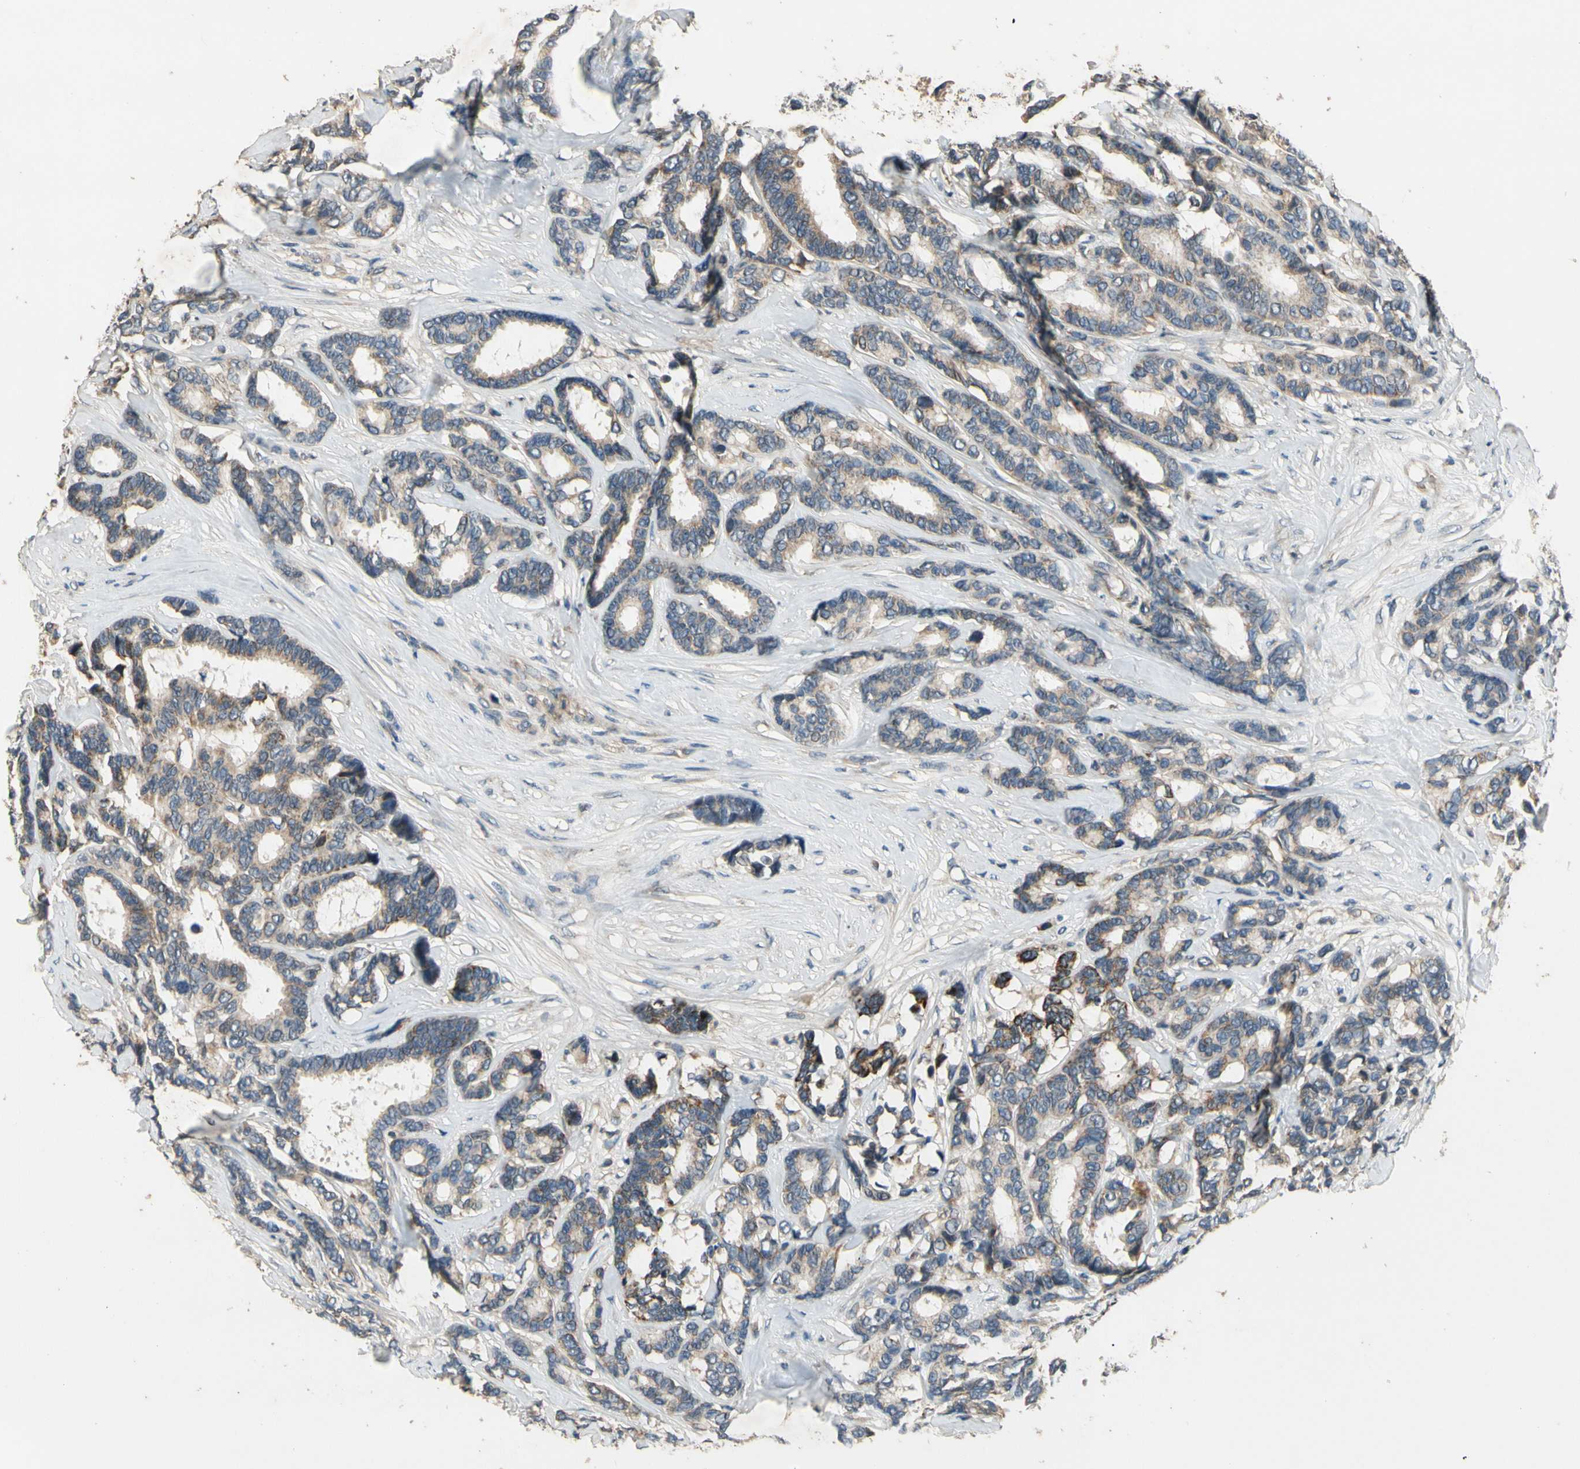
{"staining": {"intensity": "weak", "quantity": "25%-75%", "location": "cytoplasmic/membranous"}, "tissue": "breast cancer", "cell_type": "Tumor cells", "image_type": "cancer", "snomed": [{"axis": "morphology", "description": "Duct carcinoma"}, {"axis": "topography", "description": "Breast"}], "caption": "This histopathology image displays breast infiltrating ductal carcinoma stained with immunohistochemistry to label a protein in brown. The cytoplasmic/membranous of tumor cells show weak positivity for the protein. Nuclei are counter-stained blue.", "gene": "ALKBH3", "patient": {"sex": "female", "age": 87}}